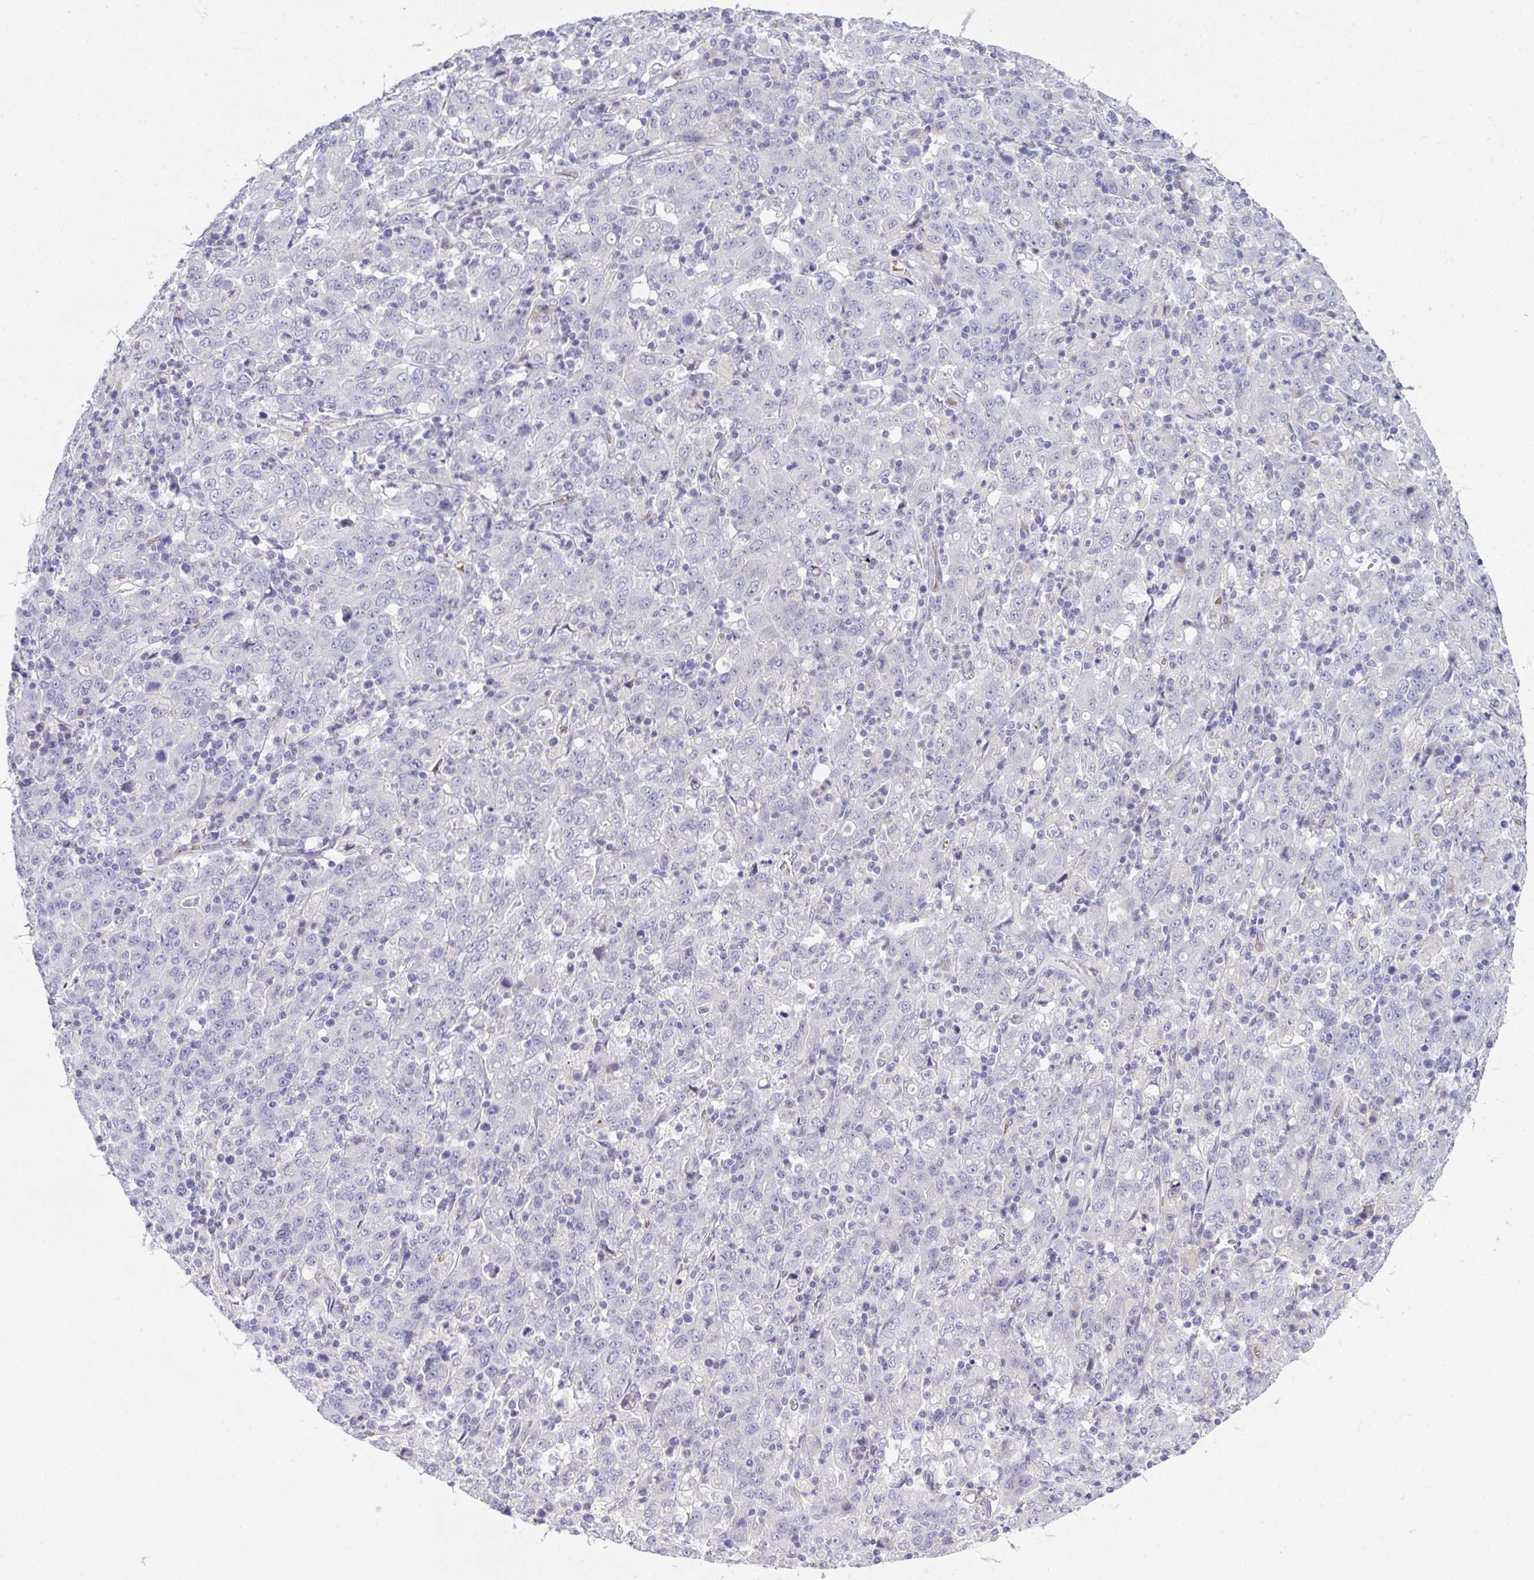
{"staining": {"intensity": "negative", "quantity": "none", "location": "none"}, "tissue": "stomach cancer", "cell_type": "Tumor cells", "image_type": "cancer", "snomed": [{"axis": "morphology", "description": "Adenocarcinoma, NOS"}, {"axis": "topography", "description": "Stomach, upper"}], "caption": "Immunohistochemical staining of human stomach adenocarcinoma displays no significant positivity in tumor cells.", "gene": "SPTB", "patient": {"sex": "male", "age": 69}}